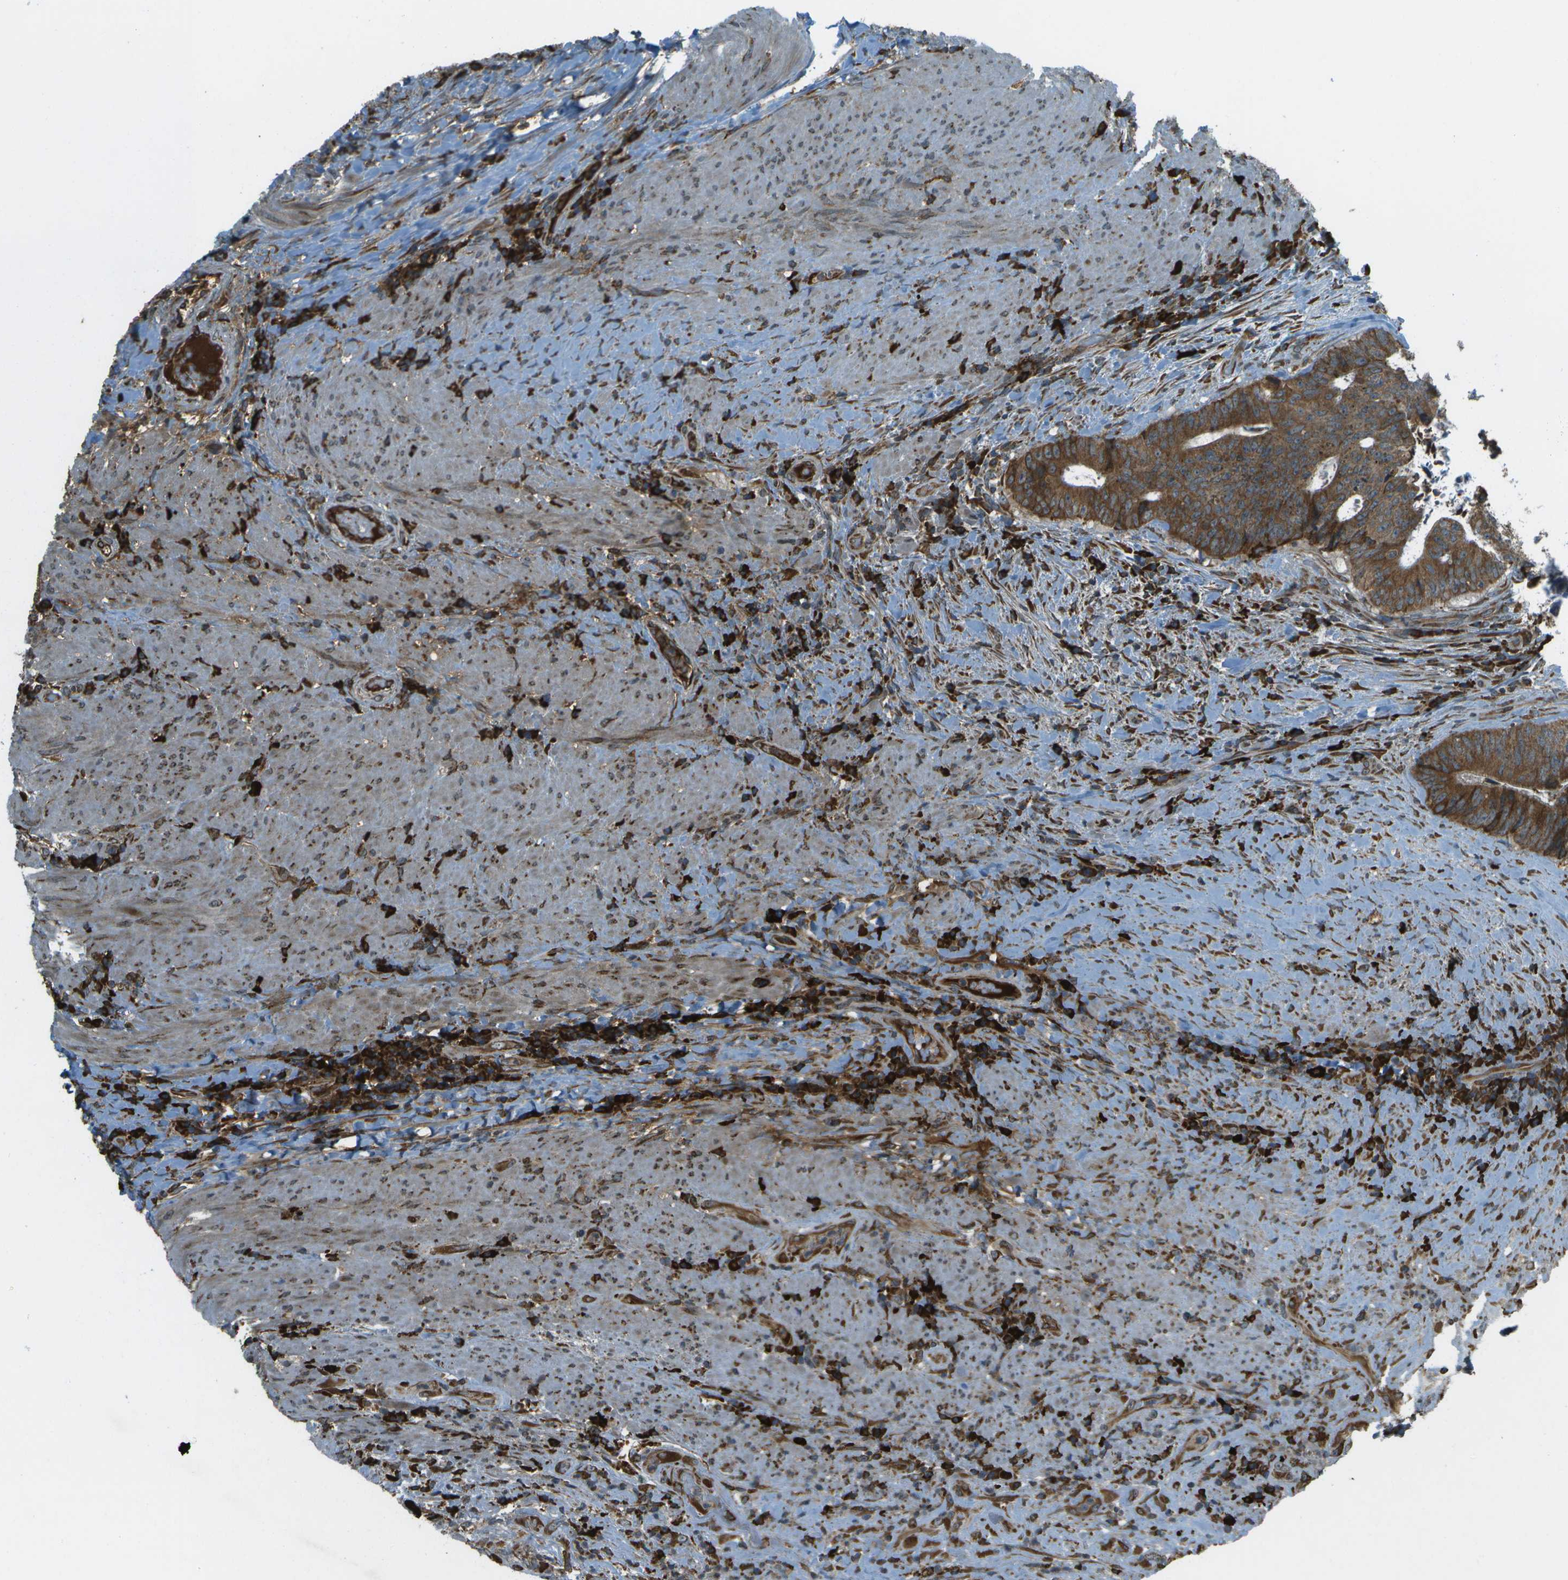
{"staining": {"intensity": "strong", "quantity": ">75%", "location": "cytoplasmic/membranous"}, "tissue": "colorectal cancer", "cell_type": "Tumor cells", "image_type": "cancer", "snomed": [{"axis": "morphology", "description": "Adenocarcinoma, NOS"}, {"axis": "topography", "description": "Rectum"}], "caption": "Tumor cells display high levels of strong cytoplasmic/membranous staining in approximately >75% of cells in colorectal cancer (adenocarcinoma).", "gene": "USP30", "patient": {"sex": "male", "age": 72}}